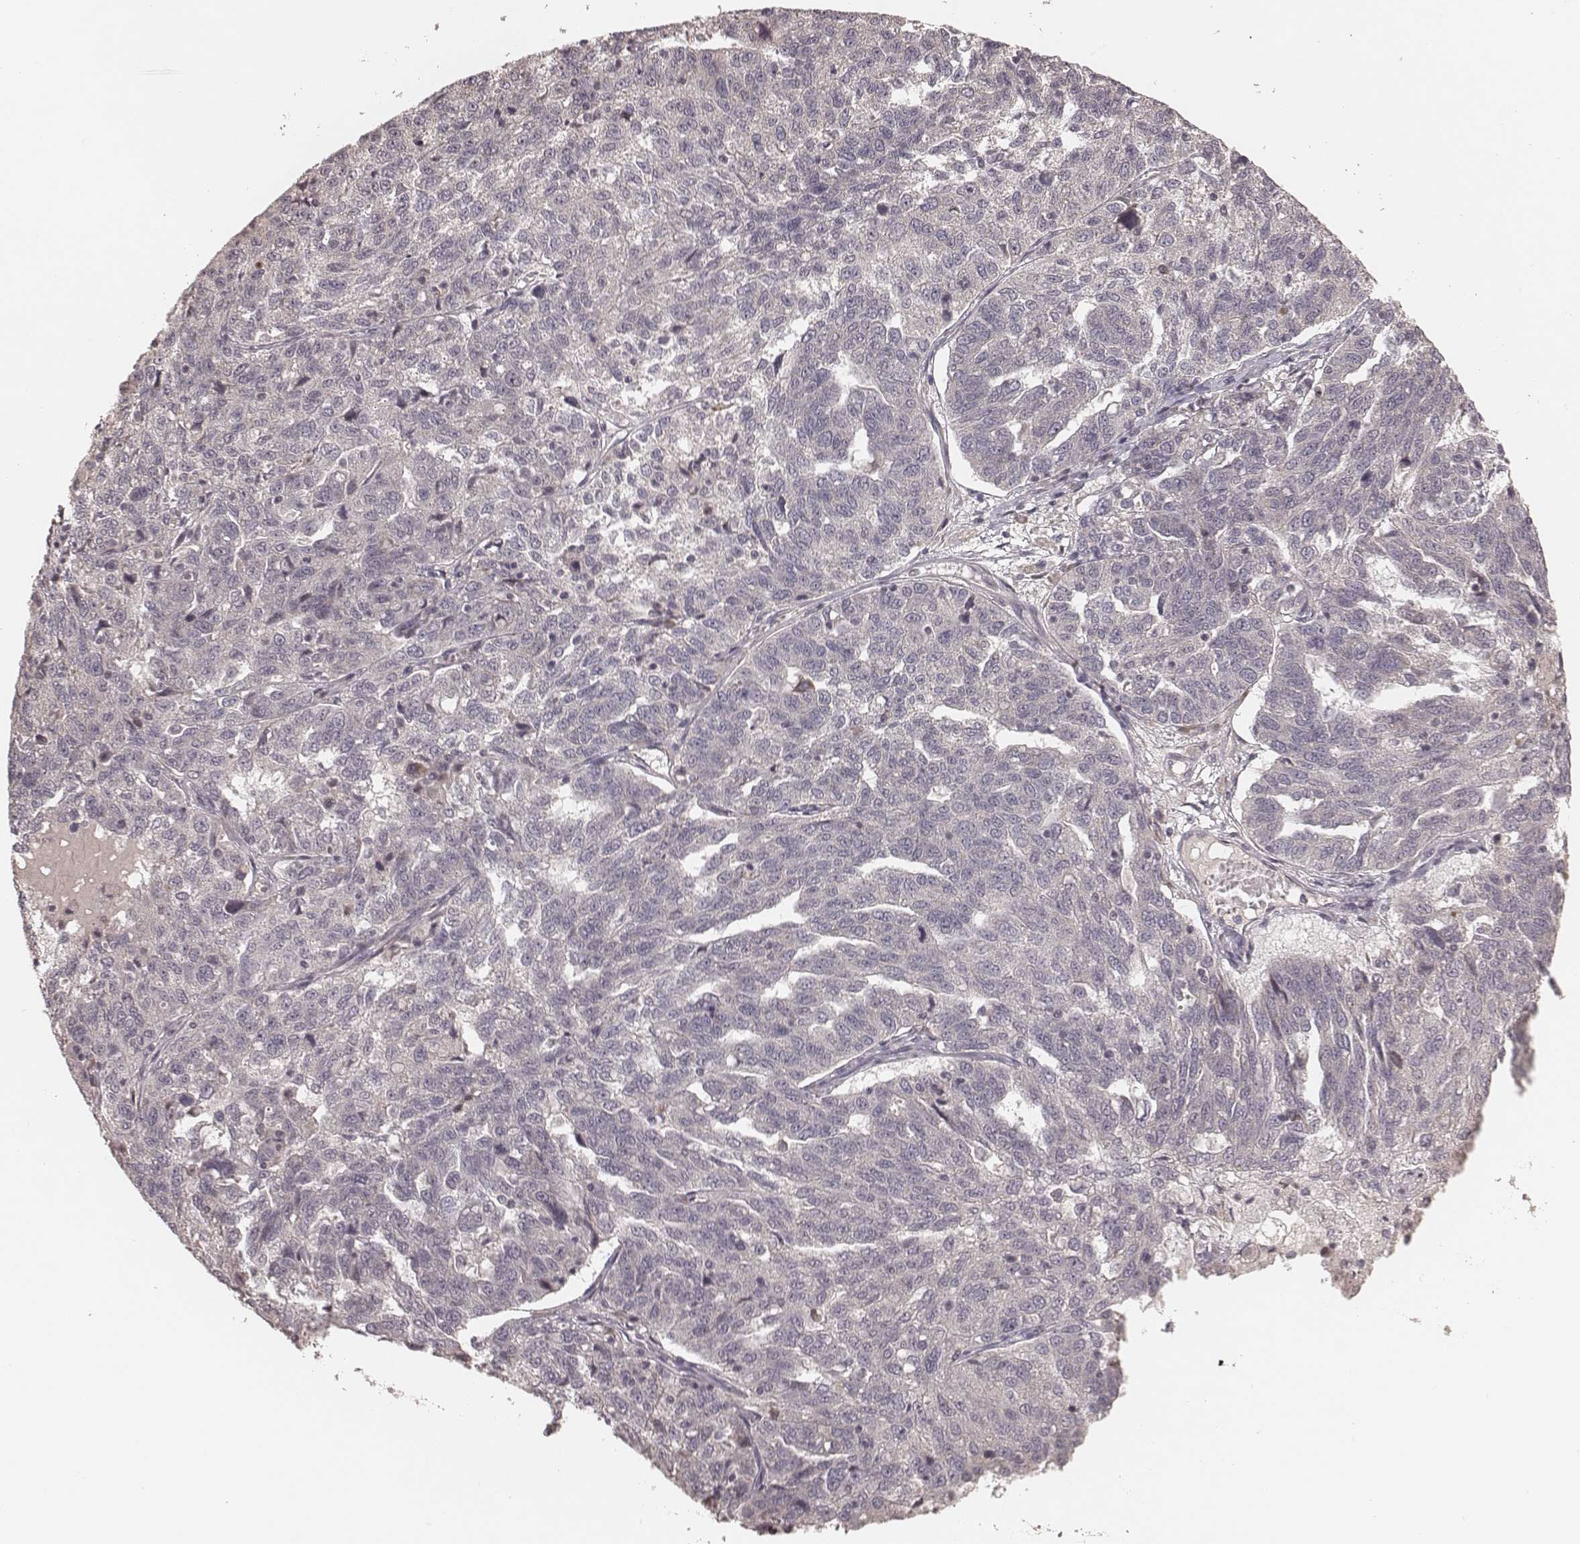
{"staining": {"intensity": "negative", "quantity": "none", "location": "none"}, "tissue": "ovarian cancer", "cell_type": "Tumor cells", "image_type": "cancer", "snomed": [{"axis": "morphology", "description": "Cystadenocarcinoma, serous, NOS"}, {"axis": "topography", "description": "Ovary"}], "caption": "A high-resolution photomicrograph shows immunohistochemistry (IHC) staining of ovarian cancer (serous cystadenocarcinoma), which exhibits no significant expression in tumor cells. (DAB (3,3'-diaminobenzidine) immunohistochemistry, high magnification).", "gene": "IL5", "patient": {"sex": "female", "age": 71}}